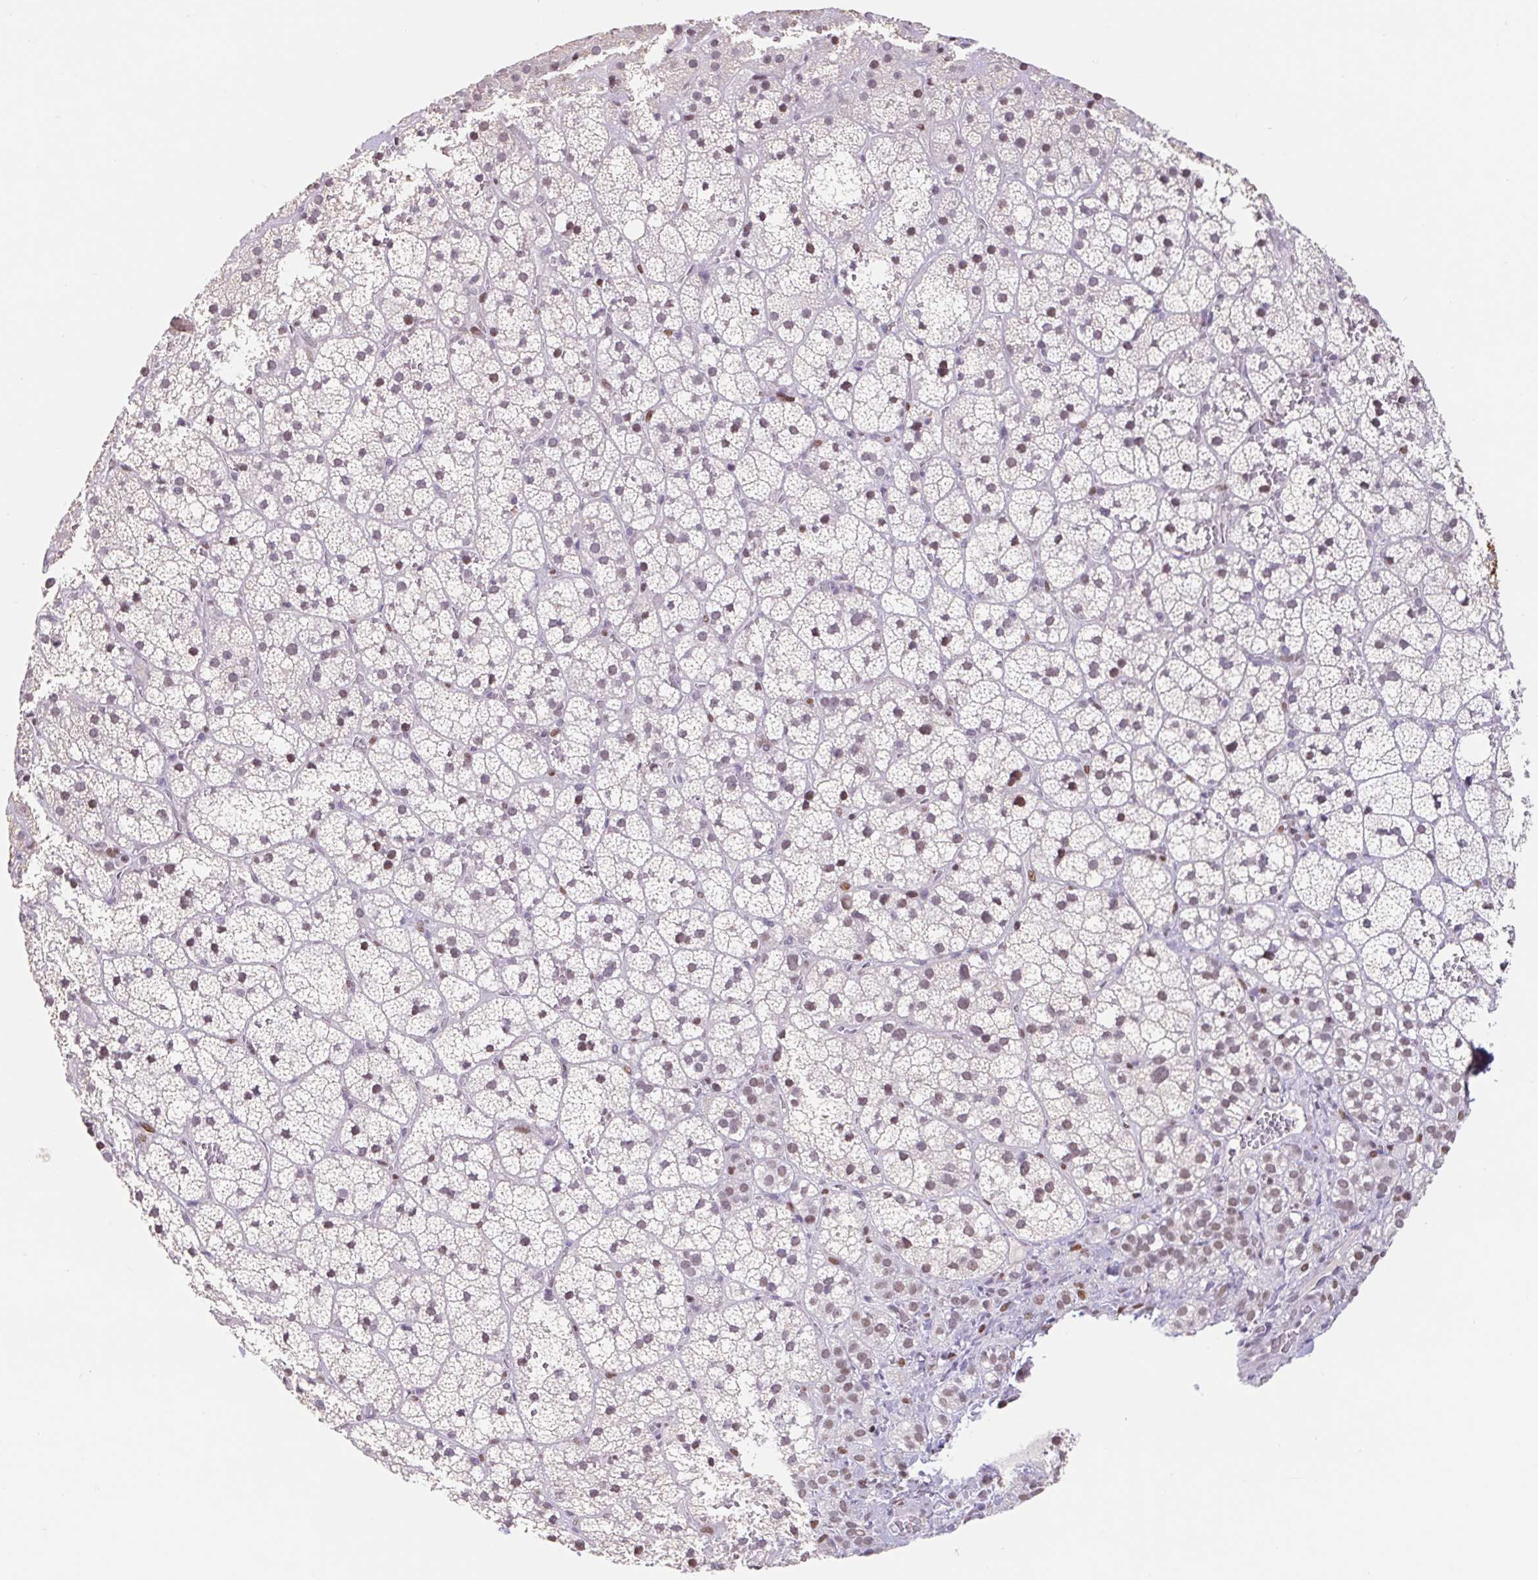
{"staining": {"intensity": "weak", "quantity": "25%-75%", "location": "nuclear"}, "tissue": "adrenal gland", "cell_type": "Glandular cells", "image_type": "normal", "snomed": [{"axis": "morphology", "description": "Normal tissue, NOS"}, {"axis": "topography", "description": "Adrenal gland"}], "caption": "Glandular cells show weak nuclear staining in about 25%-75% of cells in normal adrenal gland.", "gene": "TRERF1", "patient": {"sex": "male", "age": 53}}